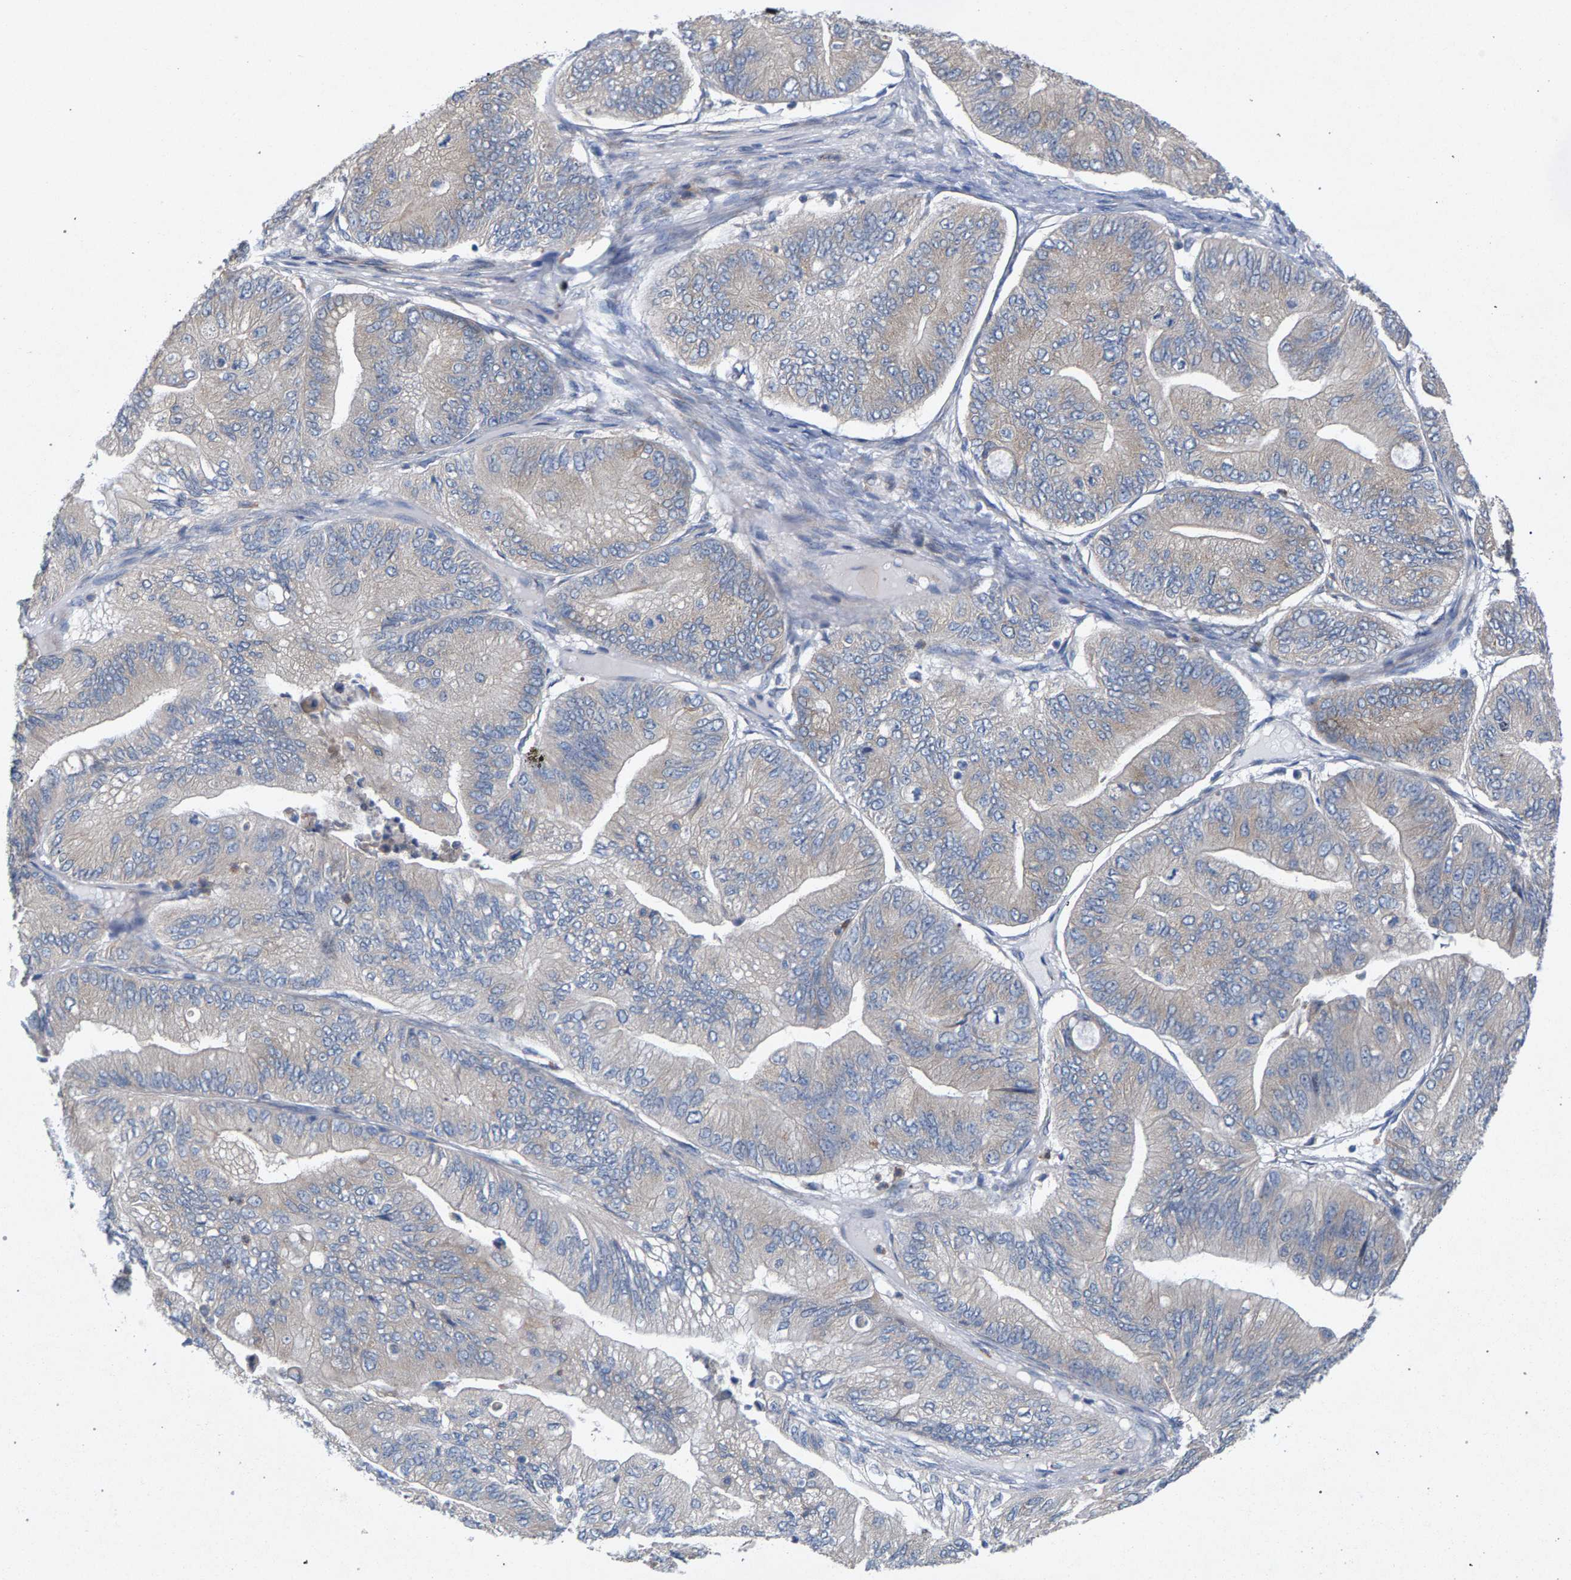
{"staining": {"intensity": "negative", "quantity": "none", "location": "none"}, "tissue": "ovarian cancer", "cell_type": "Tumor cells", "image_type": "cancer", "snomed": [{"axis": "morphology", "description": "Cystadenocarcinoma, mucinous, NOS"}, {"axis": "topography", "description": "Ovary"}], "caption": "Immunohistochemistry (IHC) of human mucinous cystadenocarcinoma (ovarian) demonstrates no positivity in tumor cells. Brightfield microscopy of immunohistochemistry (IHC) stained with DAB (3,3'-diaminobenzidine) (brown) and hematoxylin (blue), captured at high magnification.", "gene": "MAMDC2", "patient": {"sex": "female", "age": 61}}